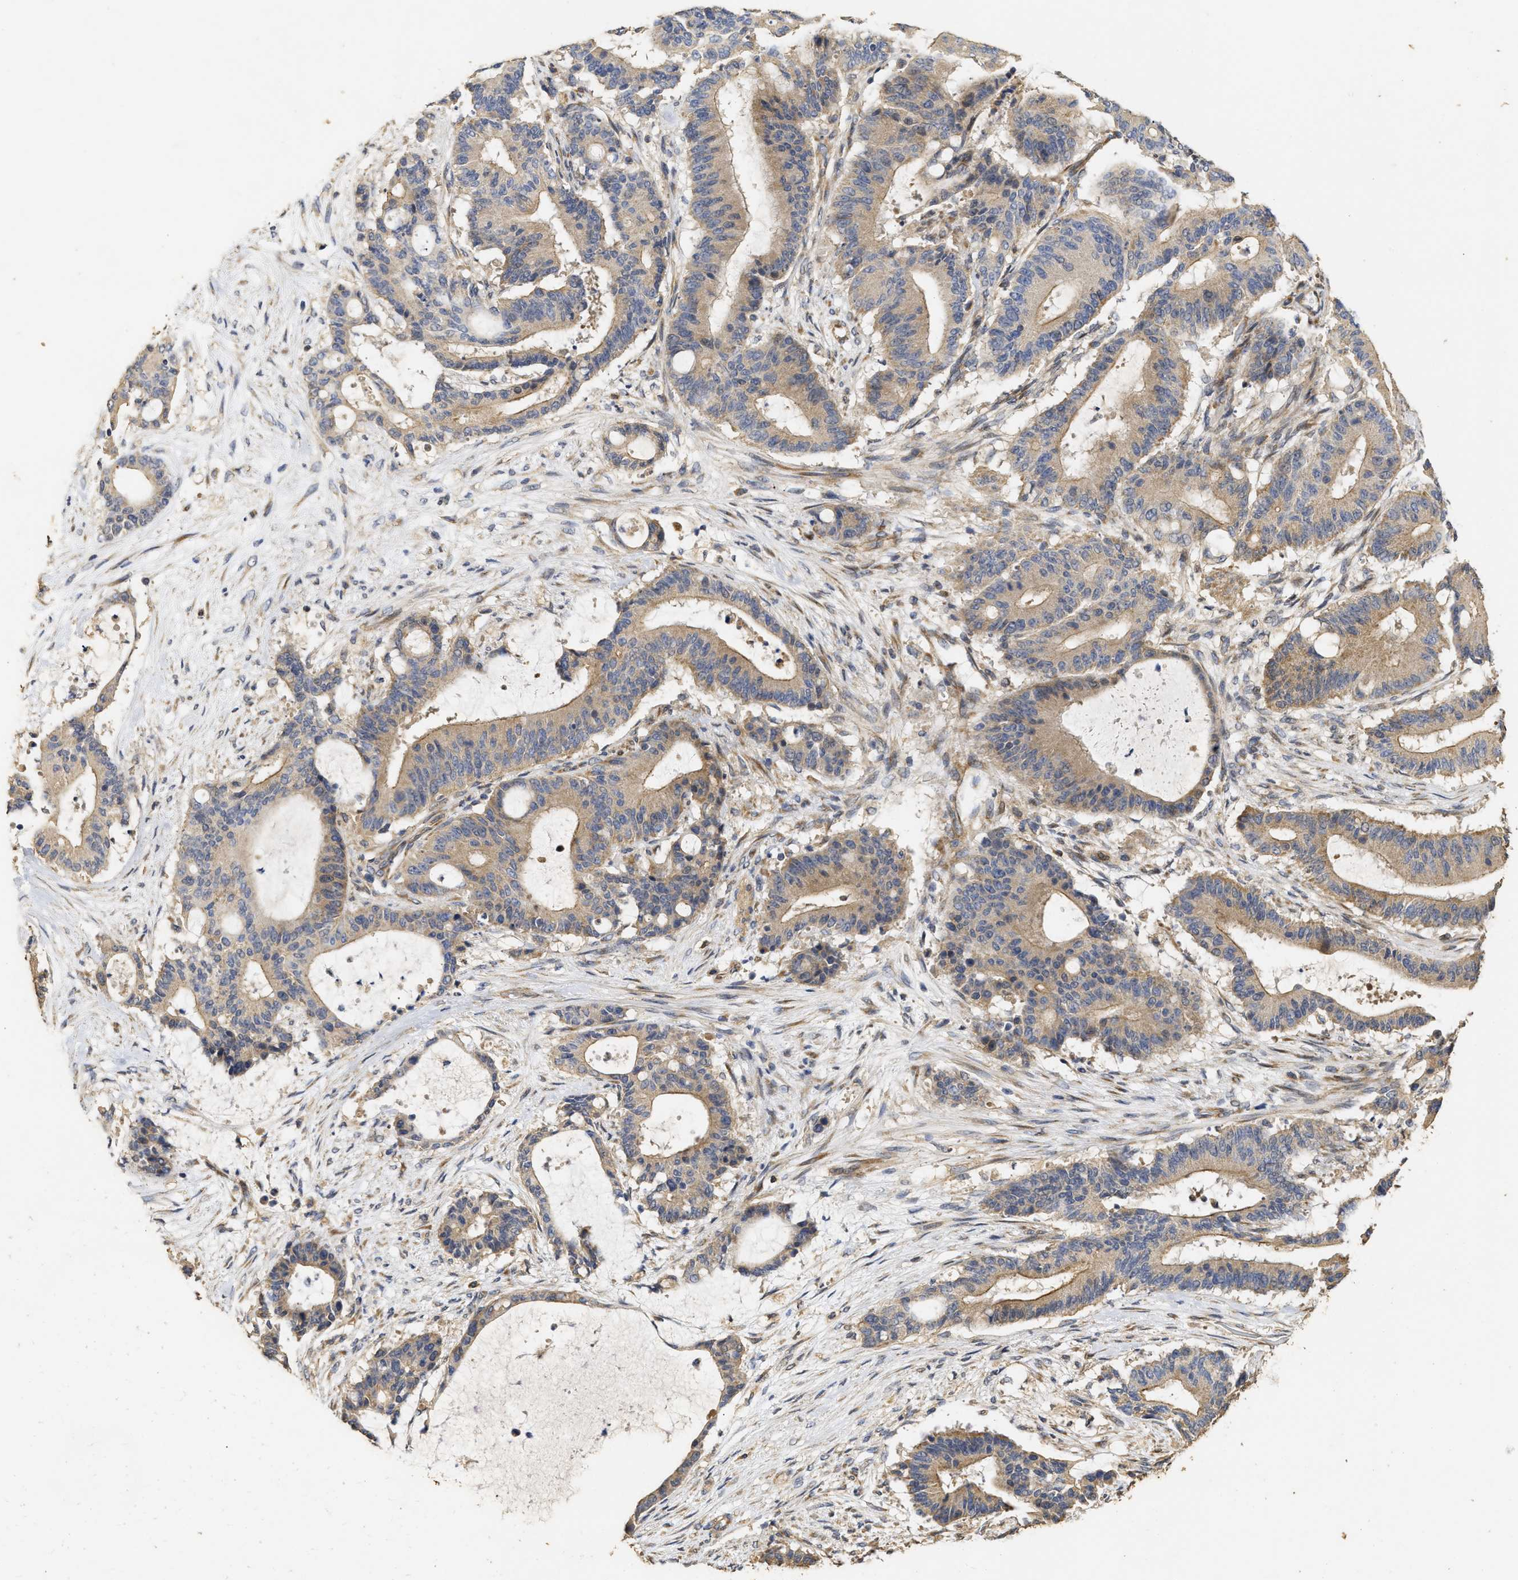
{"staining": {"intensity": "weak", "quantity": ">75%", "location": "cytoplasmic/membranous"}, "tissue": "liver cancer", "cell_type": "Tumor cells", "image_type": "cancer", "snomed": [{"axis": "morphology", "description": "Cholangiocarcinoma"}, {"axis": "topography", "description": "Liver"}], "caption": "Weak cytoplasmic/membranous staining for a protein is identified in about >75% of tumor cells of liver cholangiocarcinoma using immunohistochemistry.", "gene": "NAV1", "patient": {"sex": "female", "age": 73}}